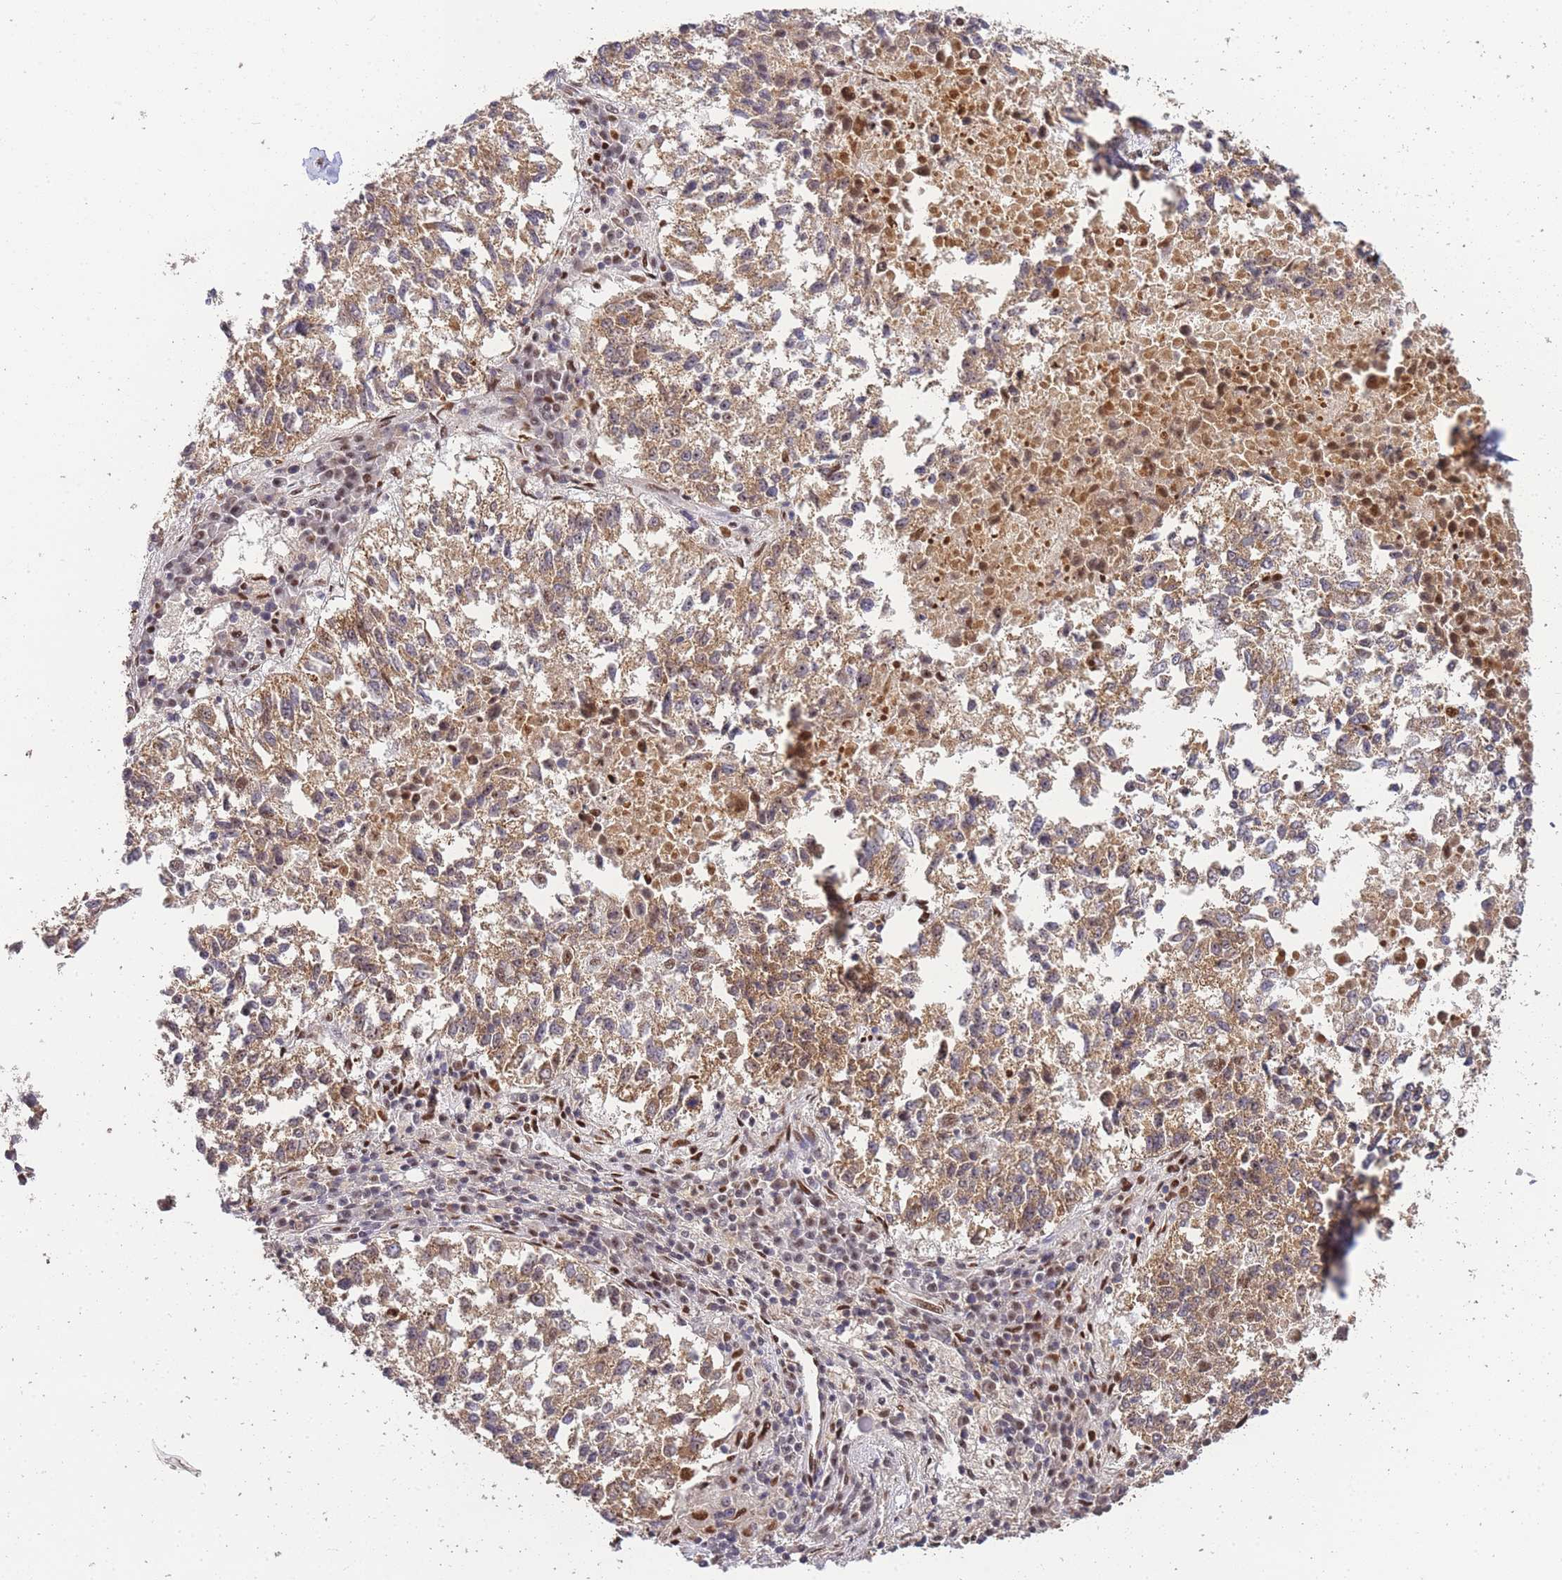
{"staining": {"intensity": "weak", "quantity": ">75%", "location": "cytoplasmic/membranous"}, "tissue": "lung cancer", "cell_type": "Tumor cells", "image_type": "cancer", "snomed": [{"axis": "morphology", "description": "Squamous cell carcinoma, NOS"}, {"axis": "topography", "description": "Lung"}], "caption": "An IHC image of tumor tissue is shown. Protein staining in brown highlights weak cytoplasmic/membranous positivity in lung cancer within tumor cells.", "gene": "PRKDC", "patient": {"sex": "male", "age": 73}}